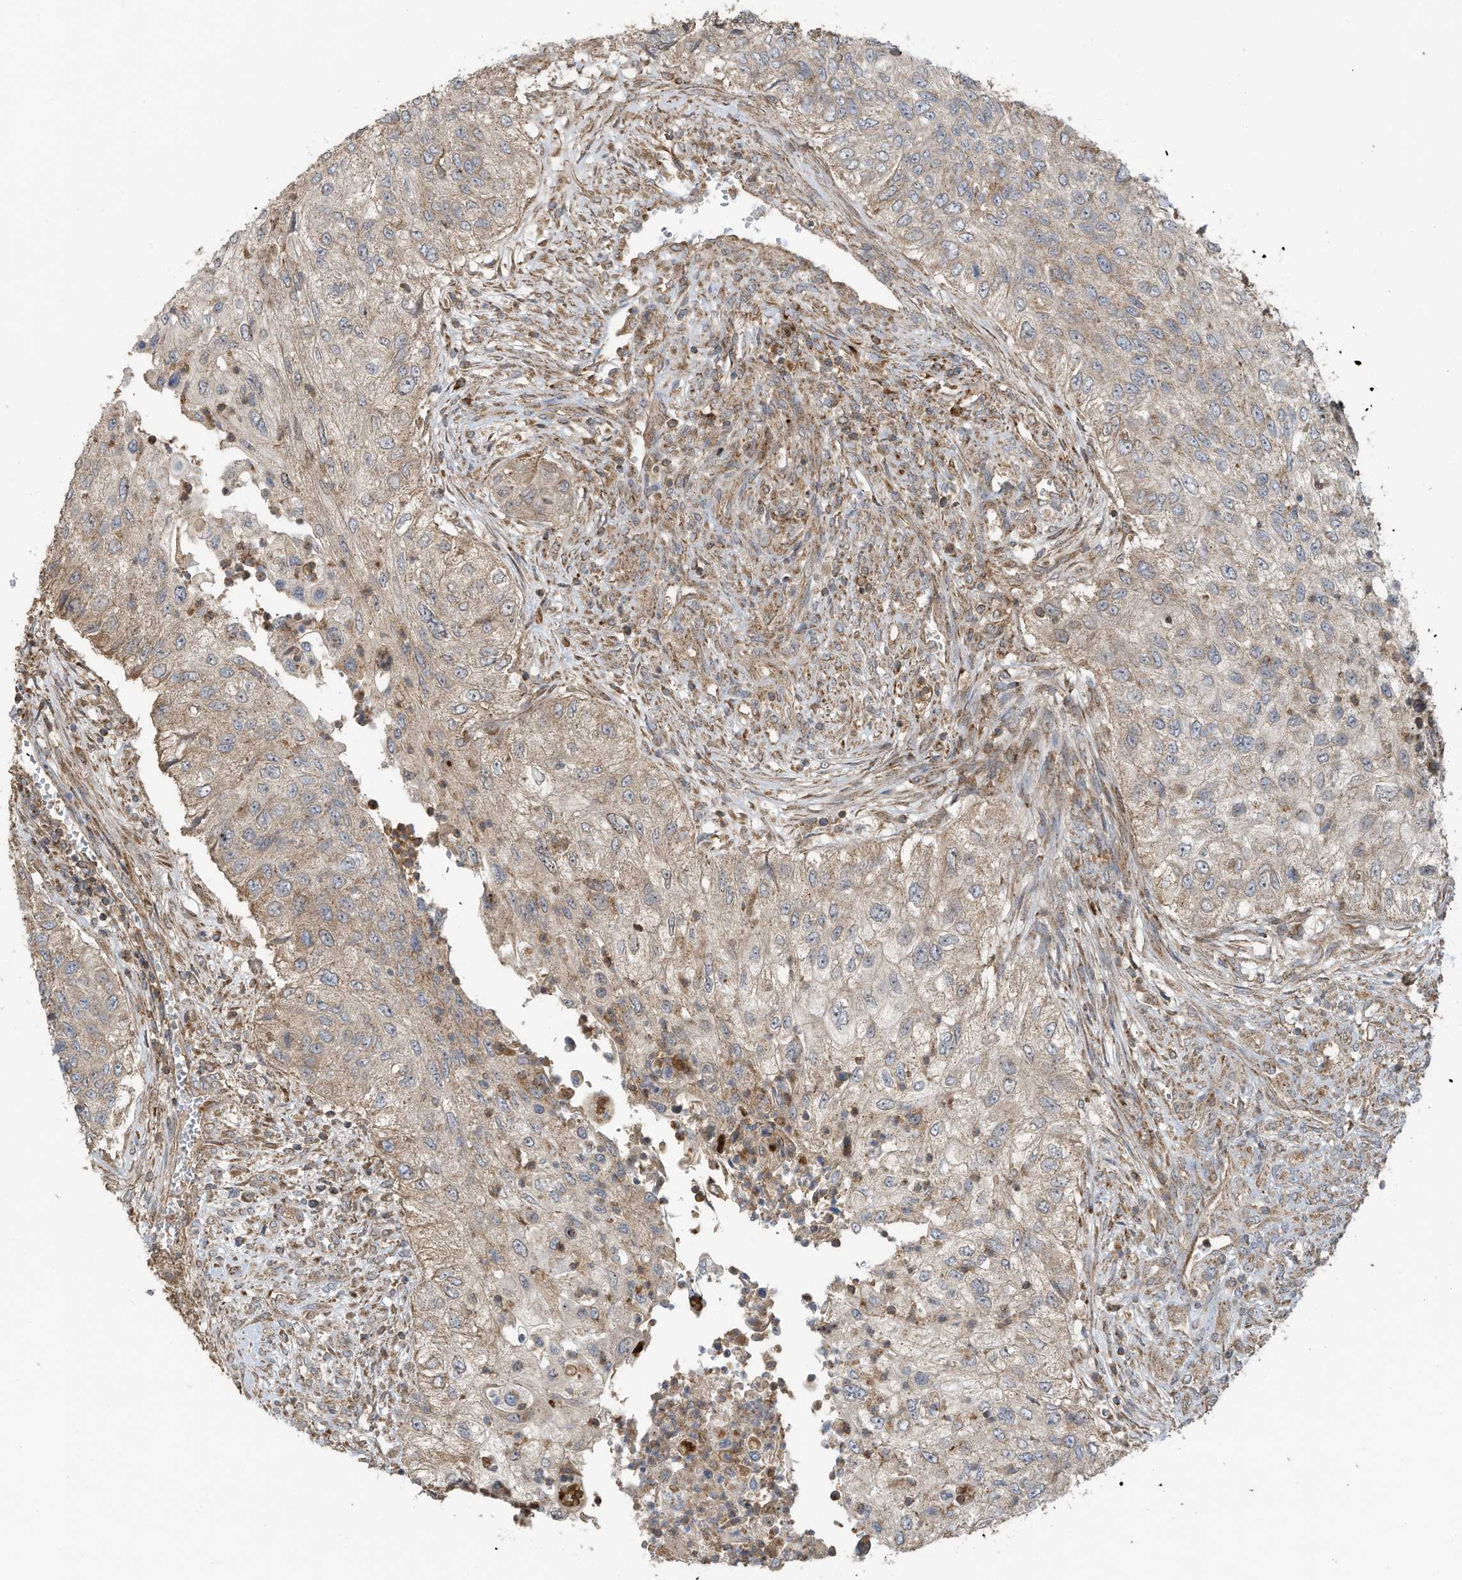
{"staining": {"intensity": "weak", "quantity": "25%-75%", "location": "cytoplasmic/membranous"}, "tissue": "urothelial cancer", "cell_type": "Tumor cells", "image_type": "cancer", "snomed": [{"axis": "morphology", "description": "Urothelial carcinoma, High grade"}, {"axis": "topography", "description": "Urinary bladder"}], "caption": "Protein expression analysis of human urothelial cancer reveals weak cytoplasmic/membranous expression in about 25%-75% of tumor cells. (DAB IHC, brown staining for protein, blue staining for nuclei).", "gene": "C2orf74", "patient": {"sex": "female", "age": 60}}